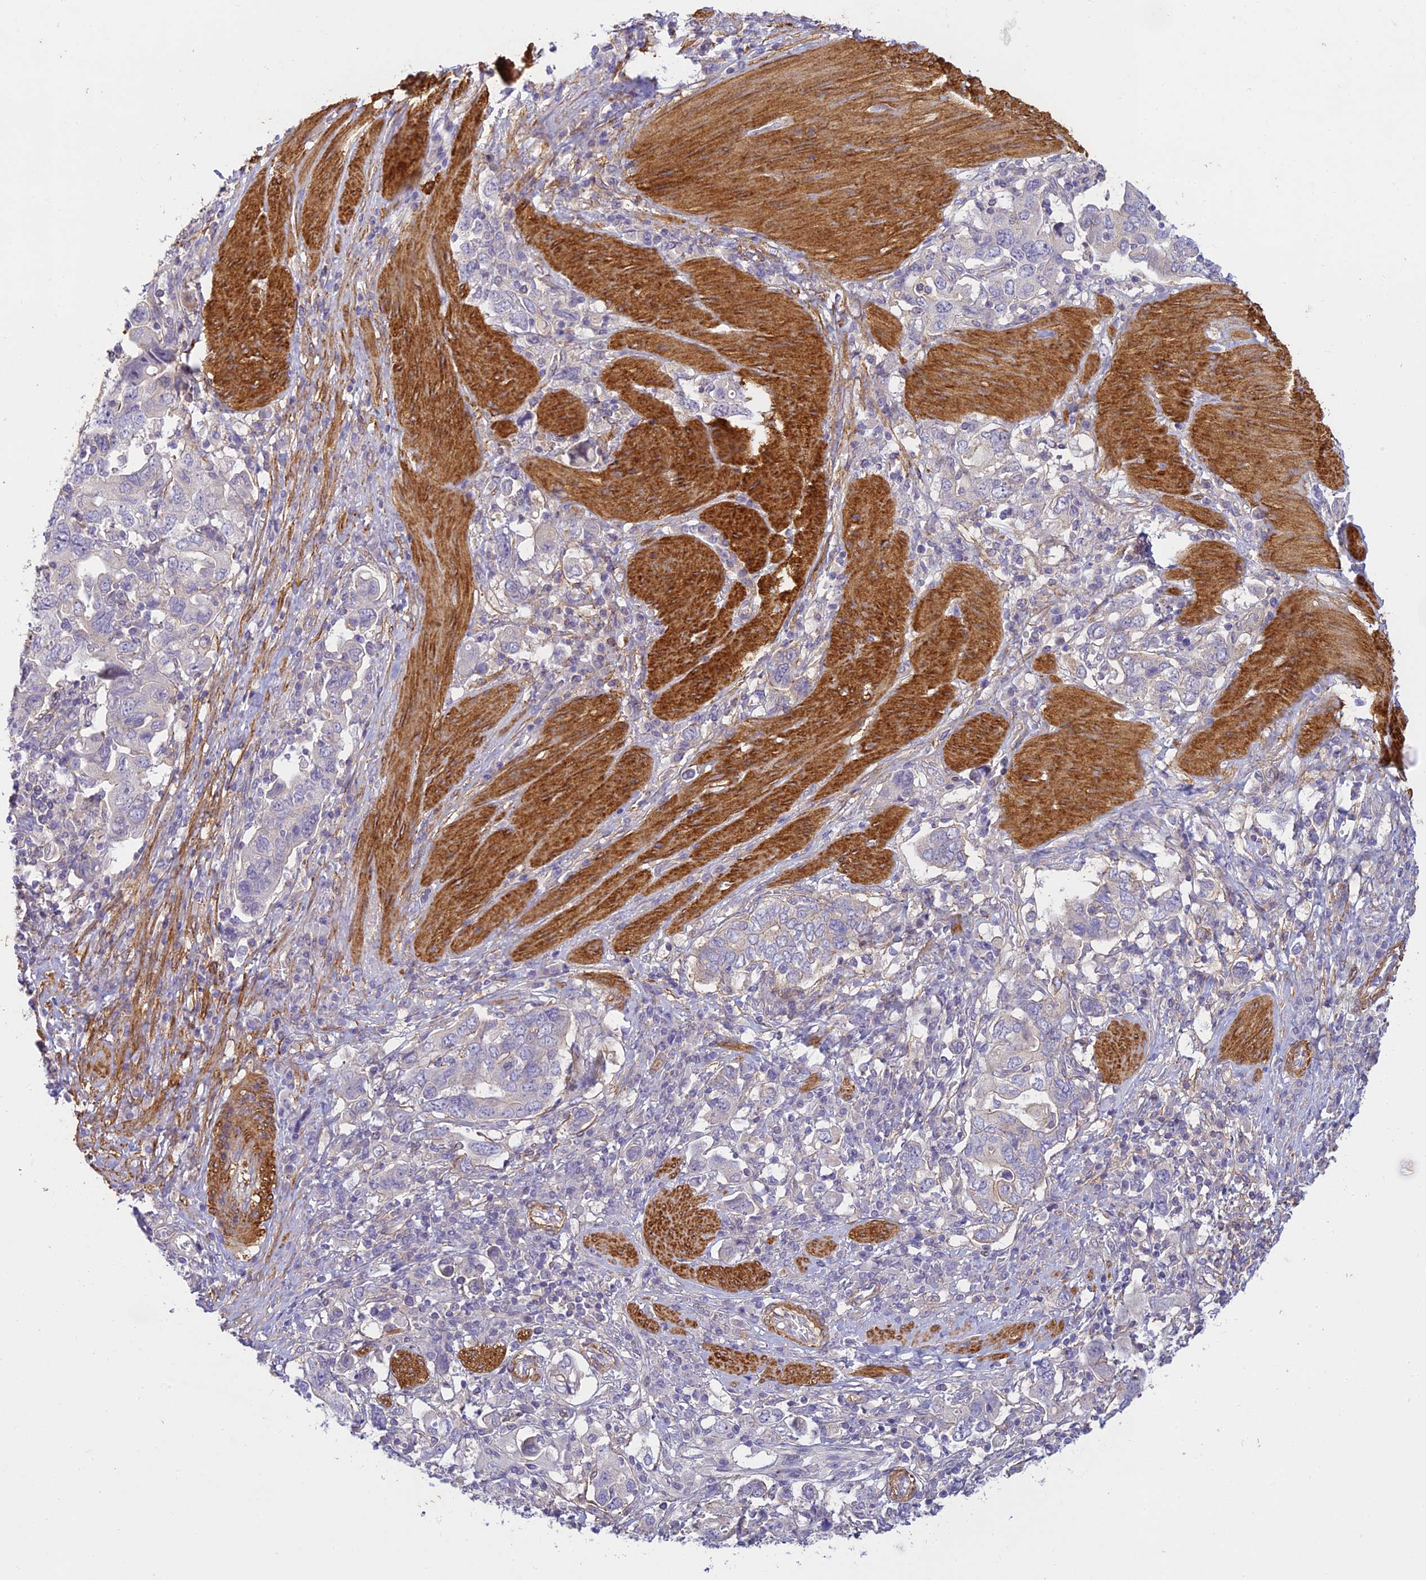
{"staining": {"intensity": "negative", "quantity": "none", "location": "none"}, "tissue": "stomach cancer", "cell_type": "Tumor cells", "image_type": "cancer", "snomed": [{"axis": "morphology", "description": "Adenocarcinoma, NOS"}, {"axis": "topography", "description": "Stomach, upper"}, {"axis": "topography", "description": "Stomach"}], "caption": "Immunohistochemical staining of human stomach adenocarcinoma exhibits no significant positivity in tumor cells. Brightfield microscopy of immunohistochemistry (IHC) stained with DAB (brown) and hematoxylin (blue), captured at high magnification.", "gene": "FBXW4", "patient": {"sex": "male", "age": 62}}